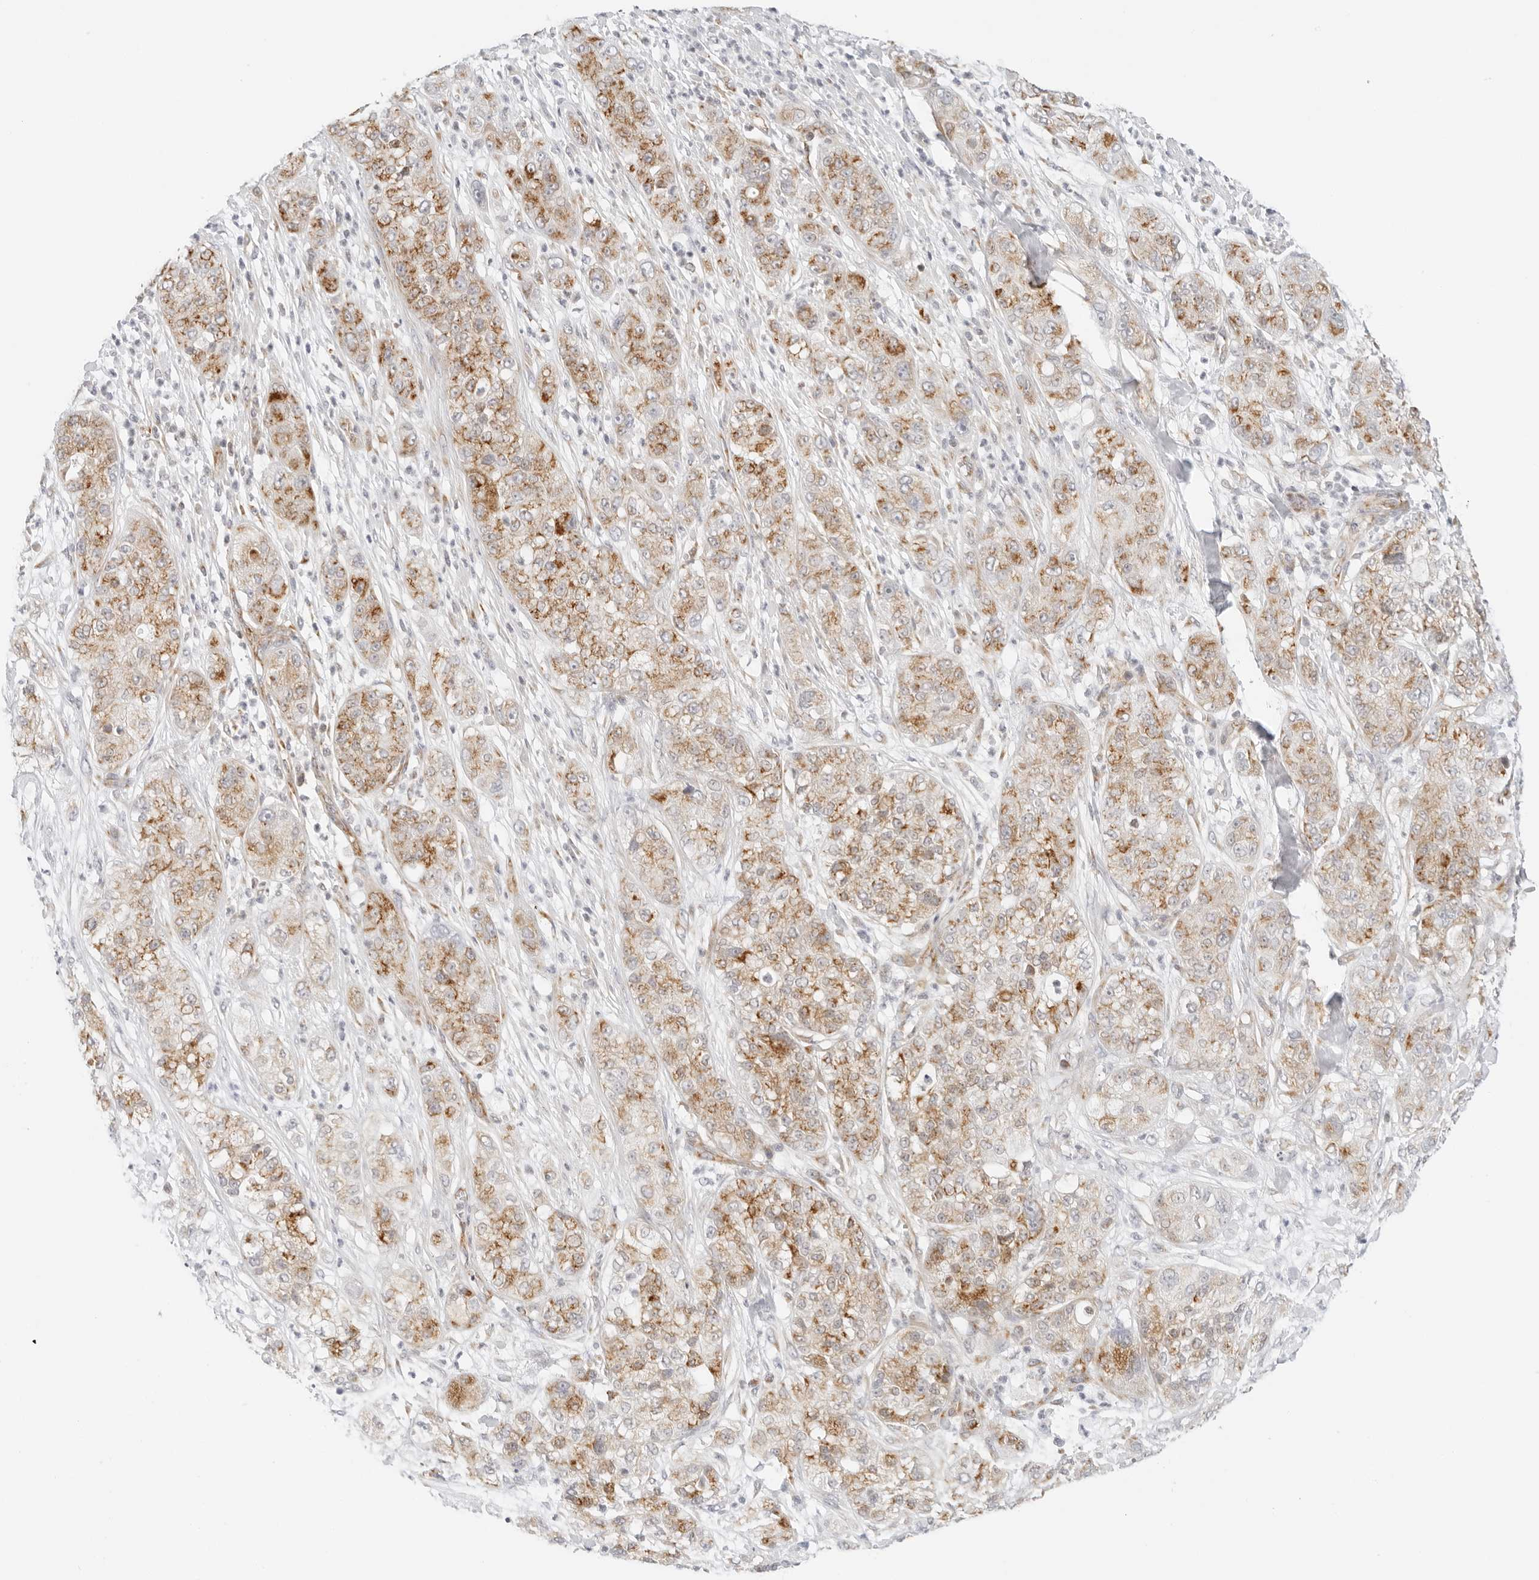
{"staining": {"intensity": "strong", "quantity": ">75%", "location": "cytoplasmic/membranous"}, "tissue": "pancreatic cancer", "cell_type": "Tumor cells", "image_type": "cancer", "snomed": [{"axis": "morphology", "description": "Adenocarcinoma, NOS"}, {"axis": "topography", "description": "Pancreas"}], "caption": "Brown immunohistochemical staining in human adenocarcinoma (pancreatic) displays strong cytoplasmic/membranous expression in about >75% of tumor cells.", "gene": "RC3H1", "patient": {"sex": "female", "age": 78}}